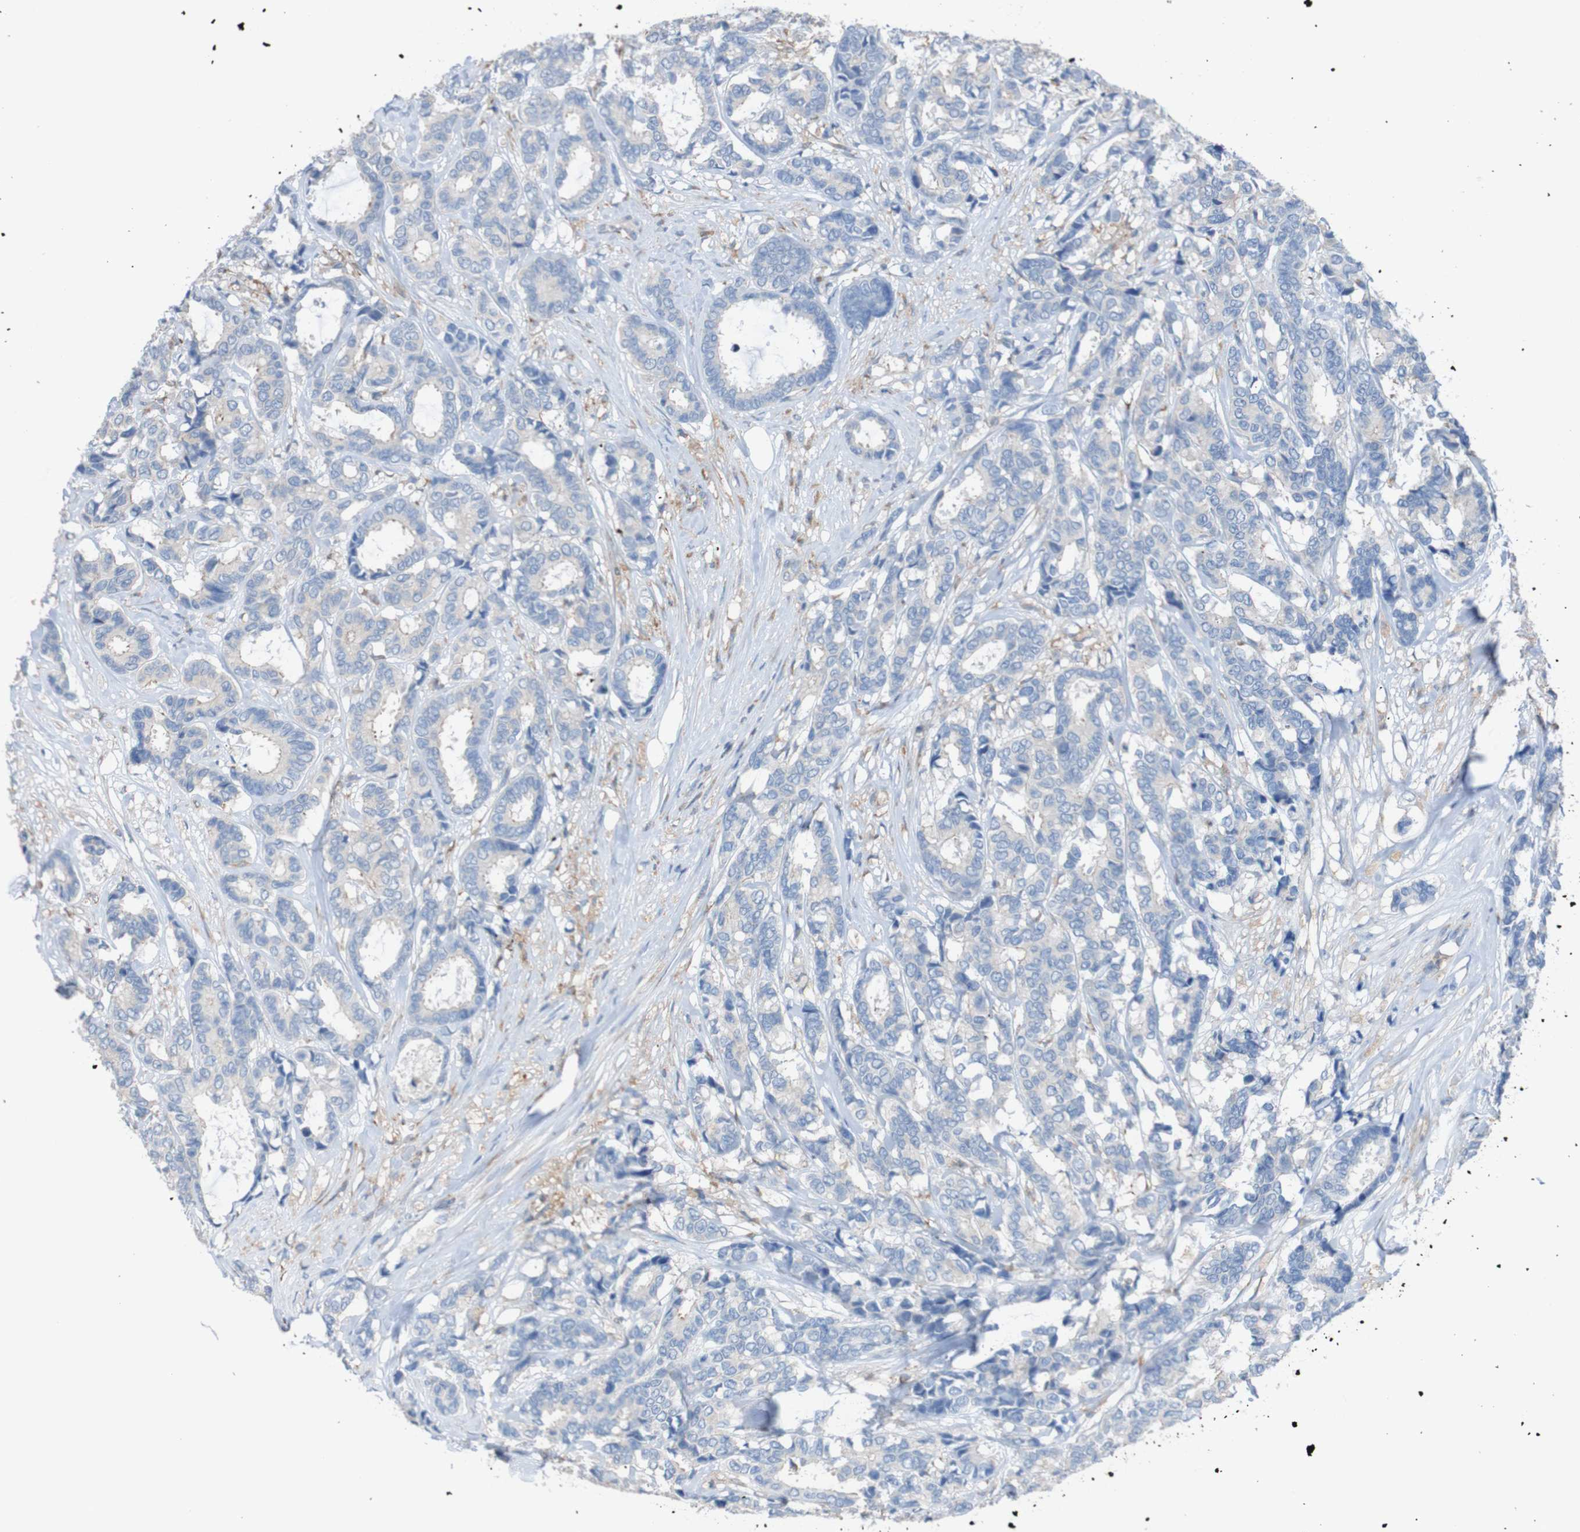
{"staining": {"intensity": "weak", "quantity": "25%-75%", "location": "cytoplasmic/membranous"}, "tissue": "breast cancer", "cell_type": "Tumor cells", "image_type": "cancer", "snomed": [{"axis": "morphology", "description": "Duct carcinoma"}, {"axis": "topography", "description": "Breast"}], "caption": "Breast cancer (invasive ductal carcinoma) tissue displays weak cytoplasmic/membranous expression in about 25%-75% of tumor cells, visualized by immunohistochemistry.", "gene": "MINAR1", "patient": {"sex": "female", "age": 87}}